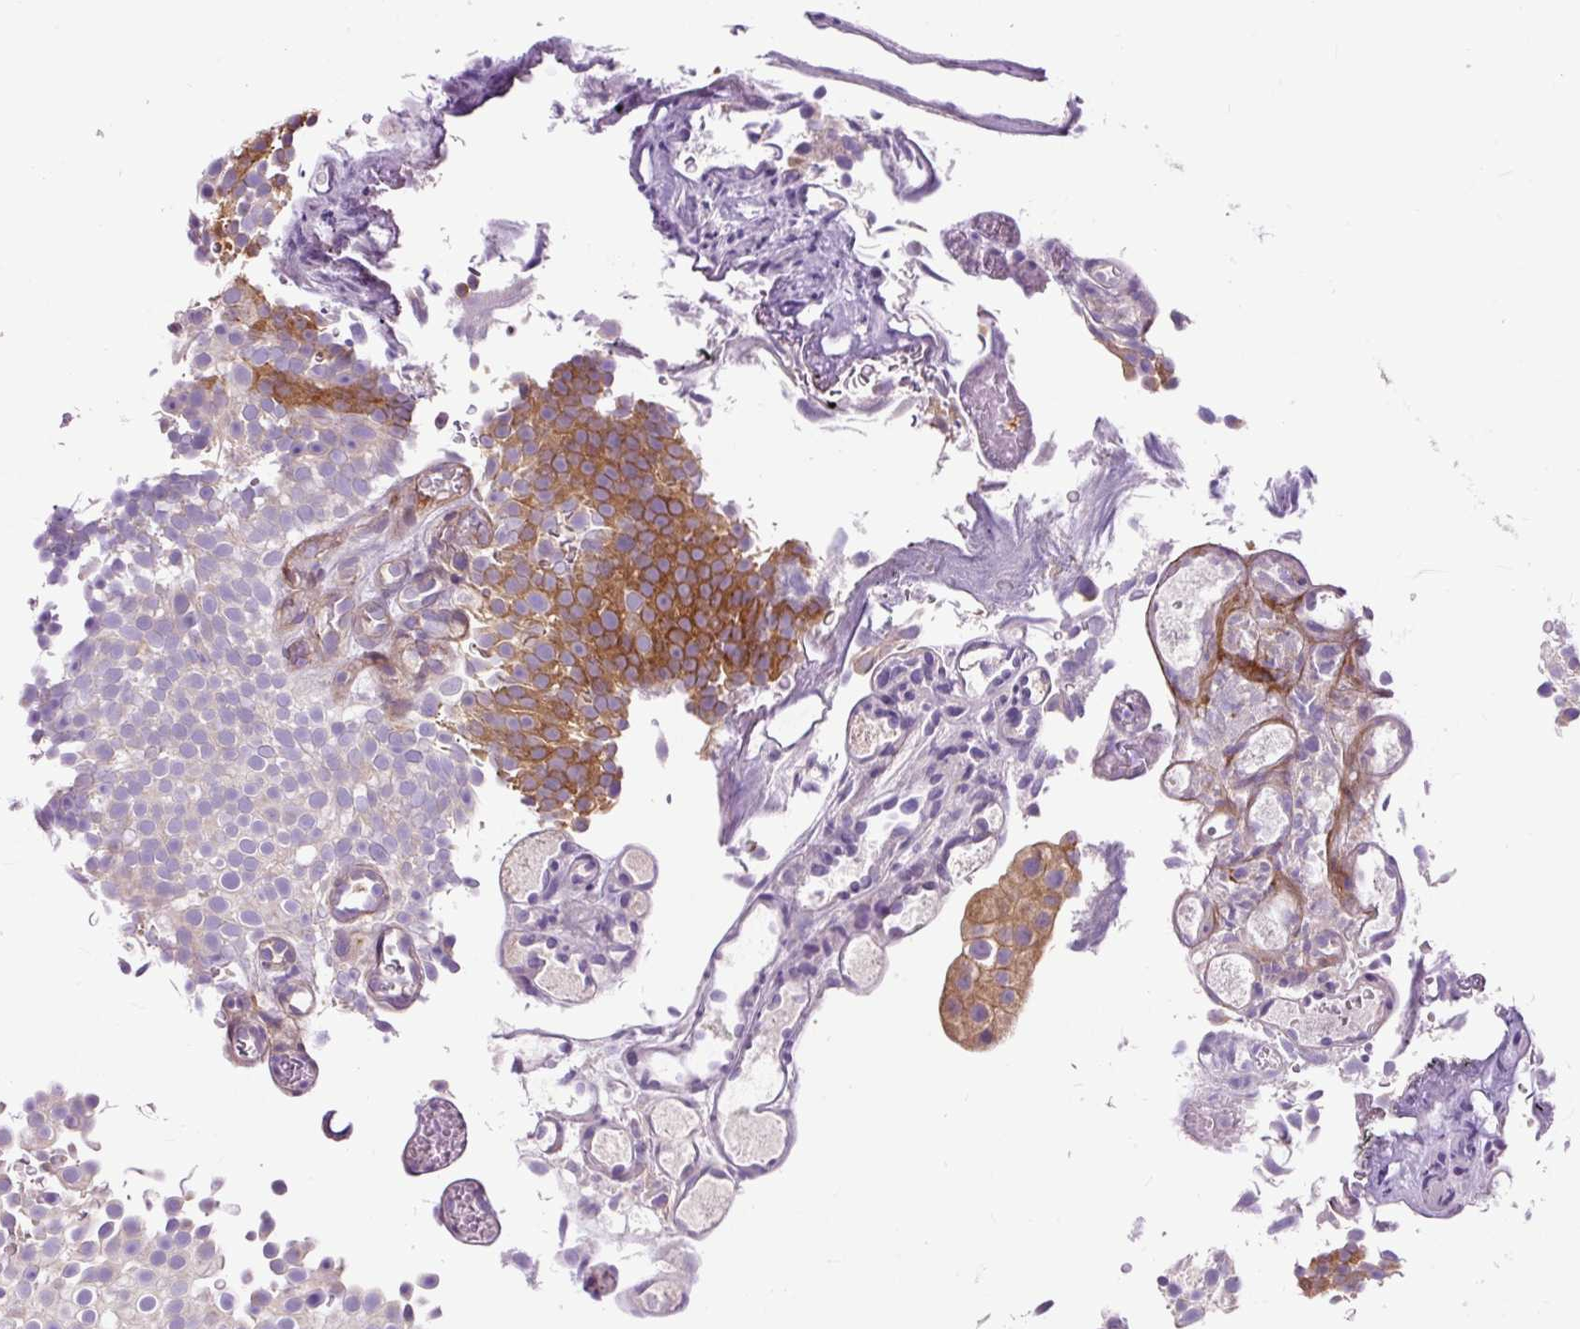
{"staining": {"intensity": "moderate", "quantity": "<25%", "location": "cytoplasmic/membranous"}, "tissue": "urothelial cancer", "cell_type": "Tumor cells", "image_type": "cancer", "snomed": [{"axis": "morphology", "description": "Urothelial carcinoma, Low grade"}, {"axis": "topography", "description": "Urinary bladder"}], "caption": "The immunohistochemical stain labels moderate cytoplasmic/membranous staining in tumor cells of urothelial cancer tissue.", "gene": "PCDHGB3", "patient": {"sex": "male", "age": 78}}